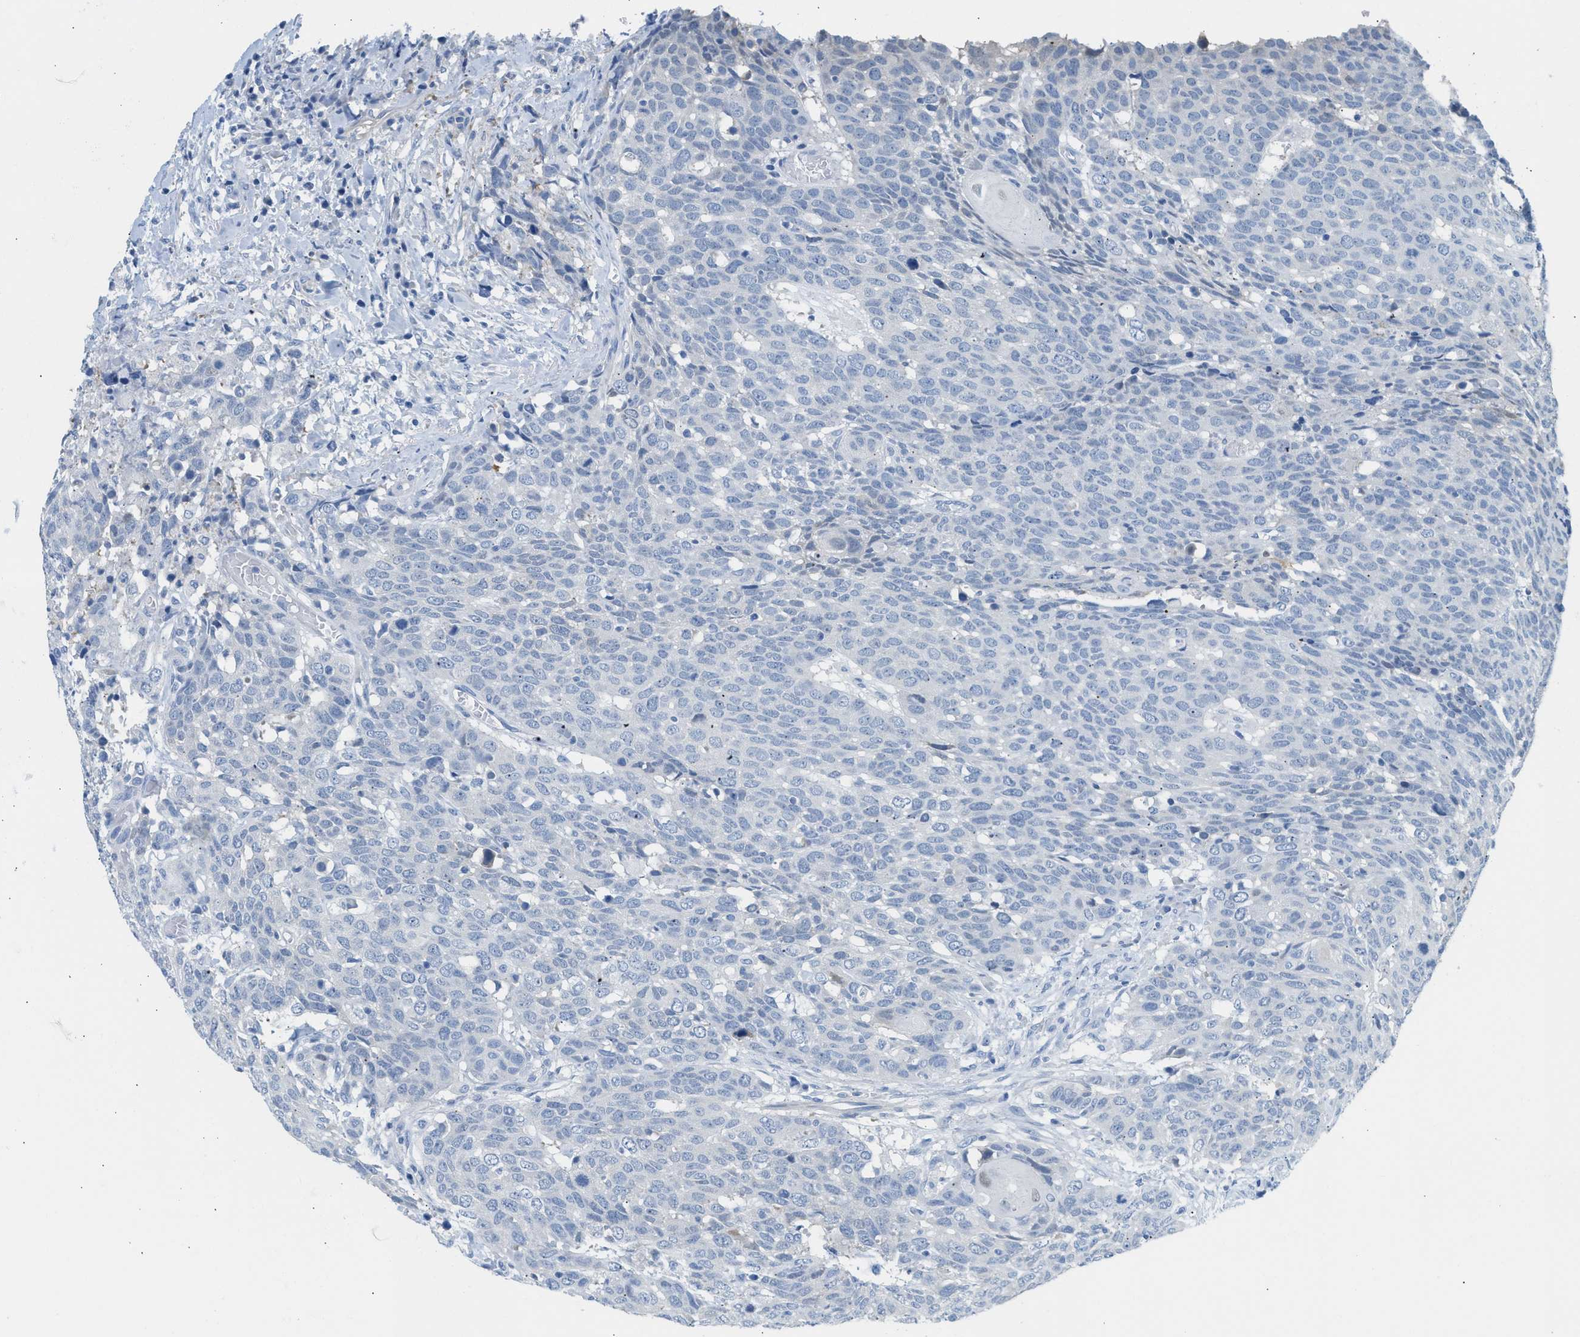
{"staining": {"intensity": "negative", "quantity": "none", "location": "none"}, "tissue": "head and neck cancer", "cell_type": "Tumor cells", "image_type": "cancer", "snomed": [{"axis": "morphology", "description": "Squamous cell carcinoma, NOS"}, {"axis": "topography", "description": "Head-Neck"}], "caption": "A high-resolution image shows immunohistochemistry (IHC) staining of head and neck cancer (squamous cell carcinoma), which reveals no significant positivity in tumor cells. (Stains: DAB (3,3'-diaminobenzidine) IHC with hematoxylin counter stain, Microscopy: brightfield microscopy at high magnification).", "gene": "SPAM1", "patient": {"sex": "male", "age": 66}}